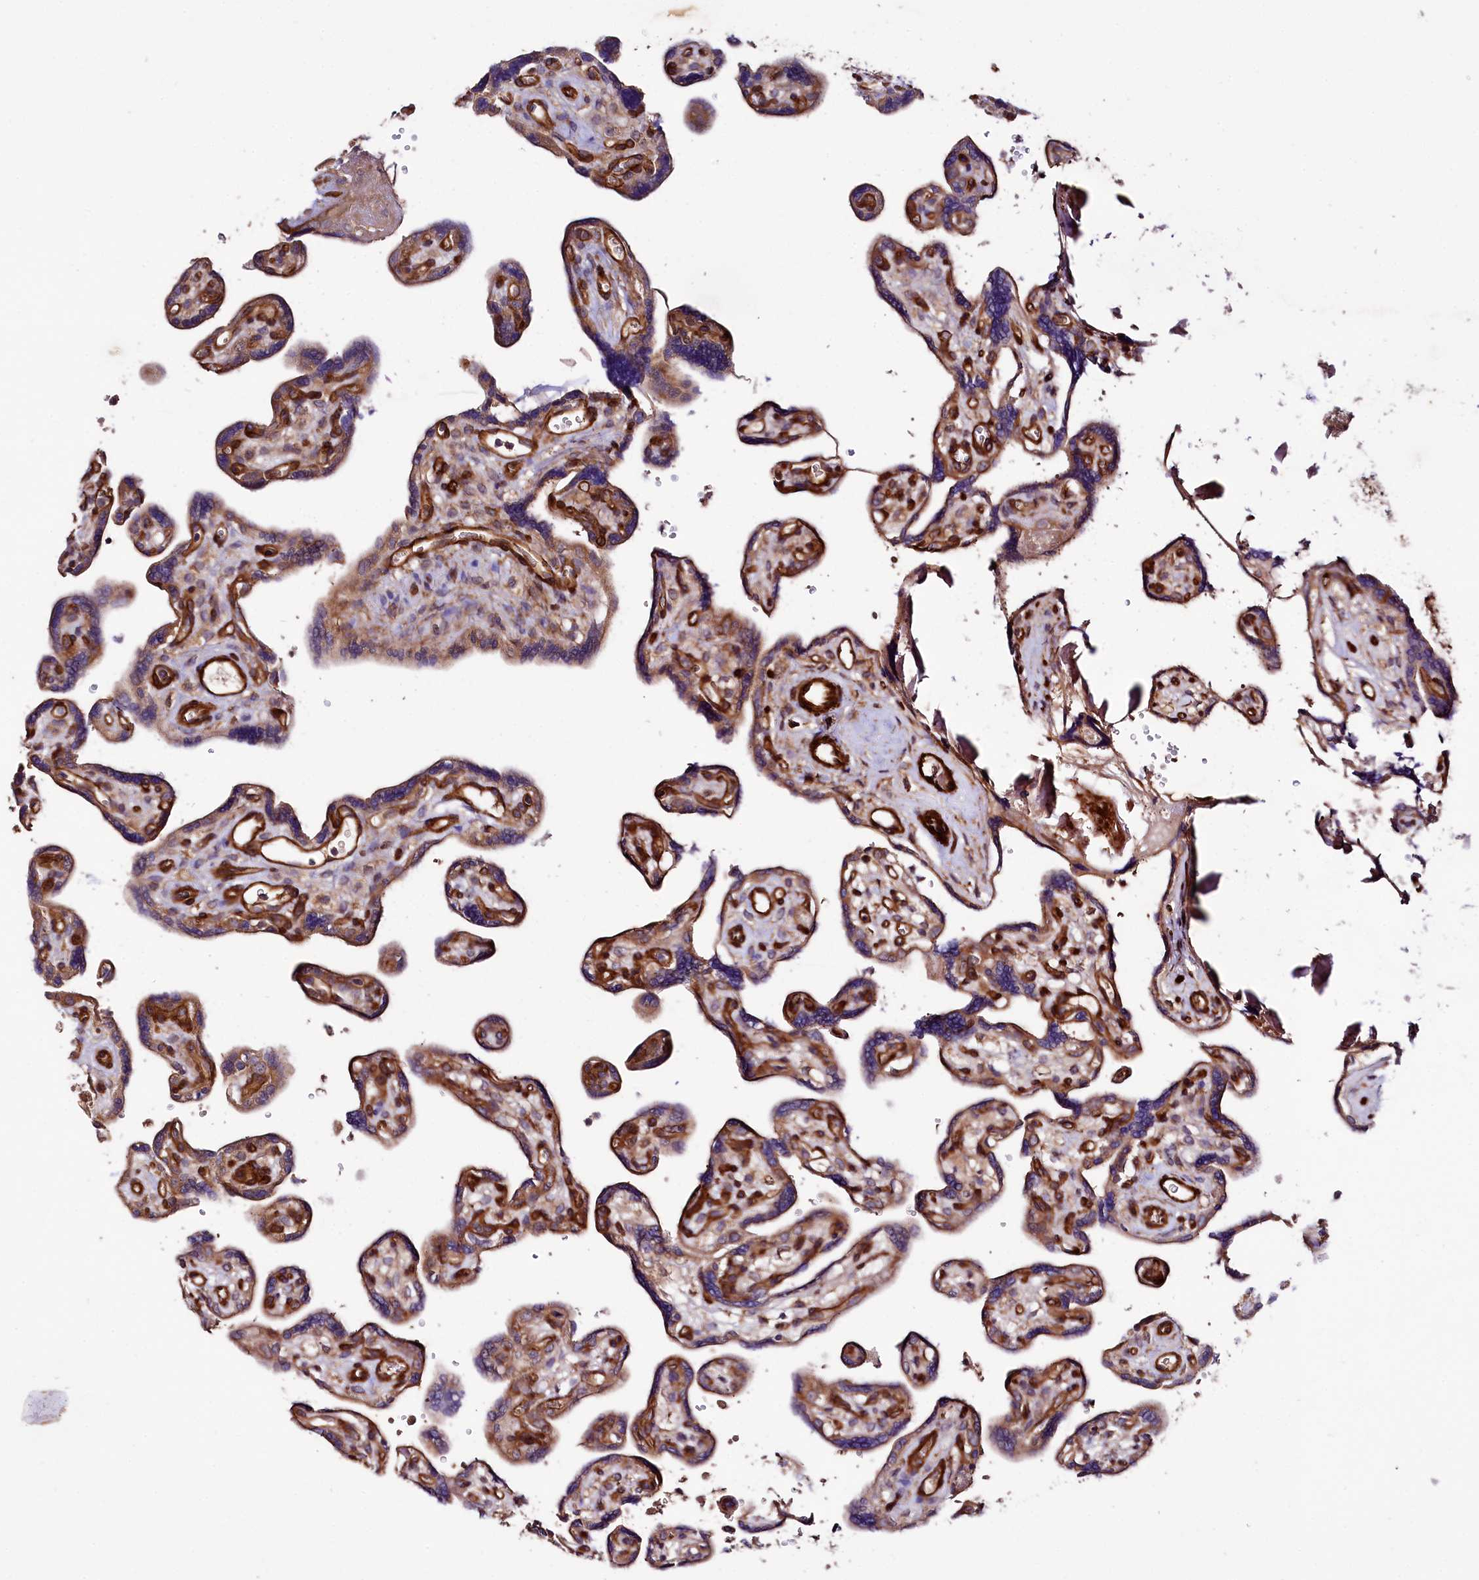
{"staining": {"intensity": "moderate", "quantity": "25%-75%", "location": "cytoplasmic/membranous"}, "tissue": "placenta", "cell_type": "Trophoblastic cells", "image_type": "normal", "snomed": [{"axis": "morphology", "description": "Normal tissue, NOS"}, {"axis": "topography", "description": "Placenta"}], "caption": "High-power microscopy captured an immunohistochemistry image of benign placenta, revealing moderate cytoplasmic/membranous expression in about 25%-75% of trophoblastic cells.", "gene": "SPATS2", "patient": {"sex": "female", "age": 39}}